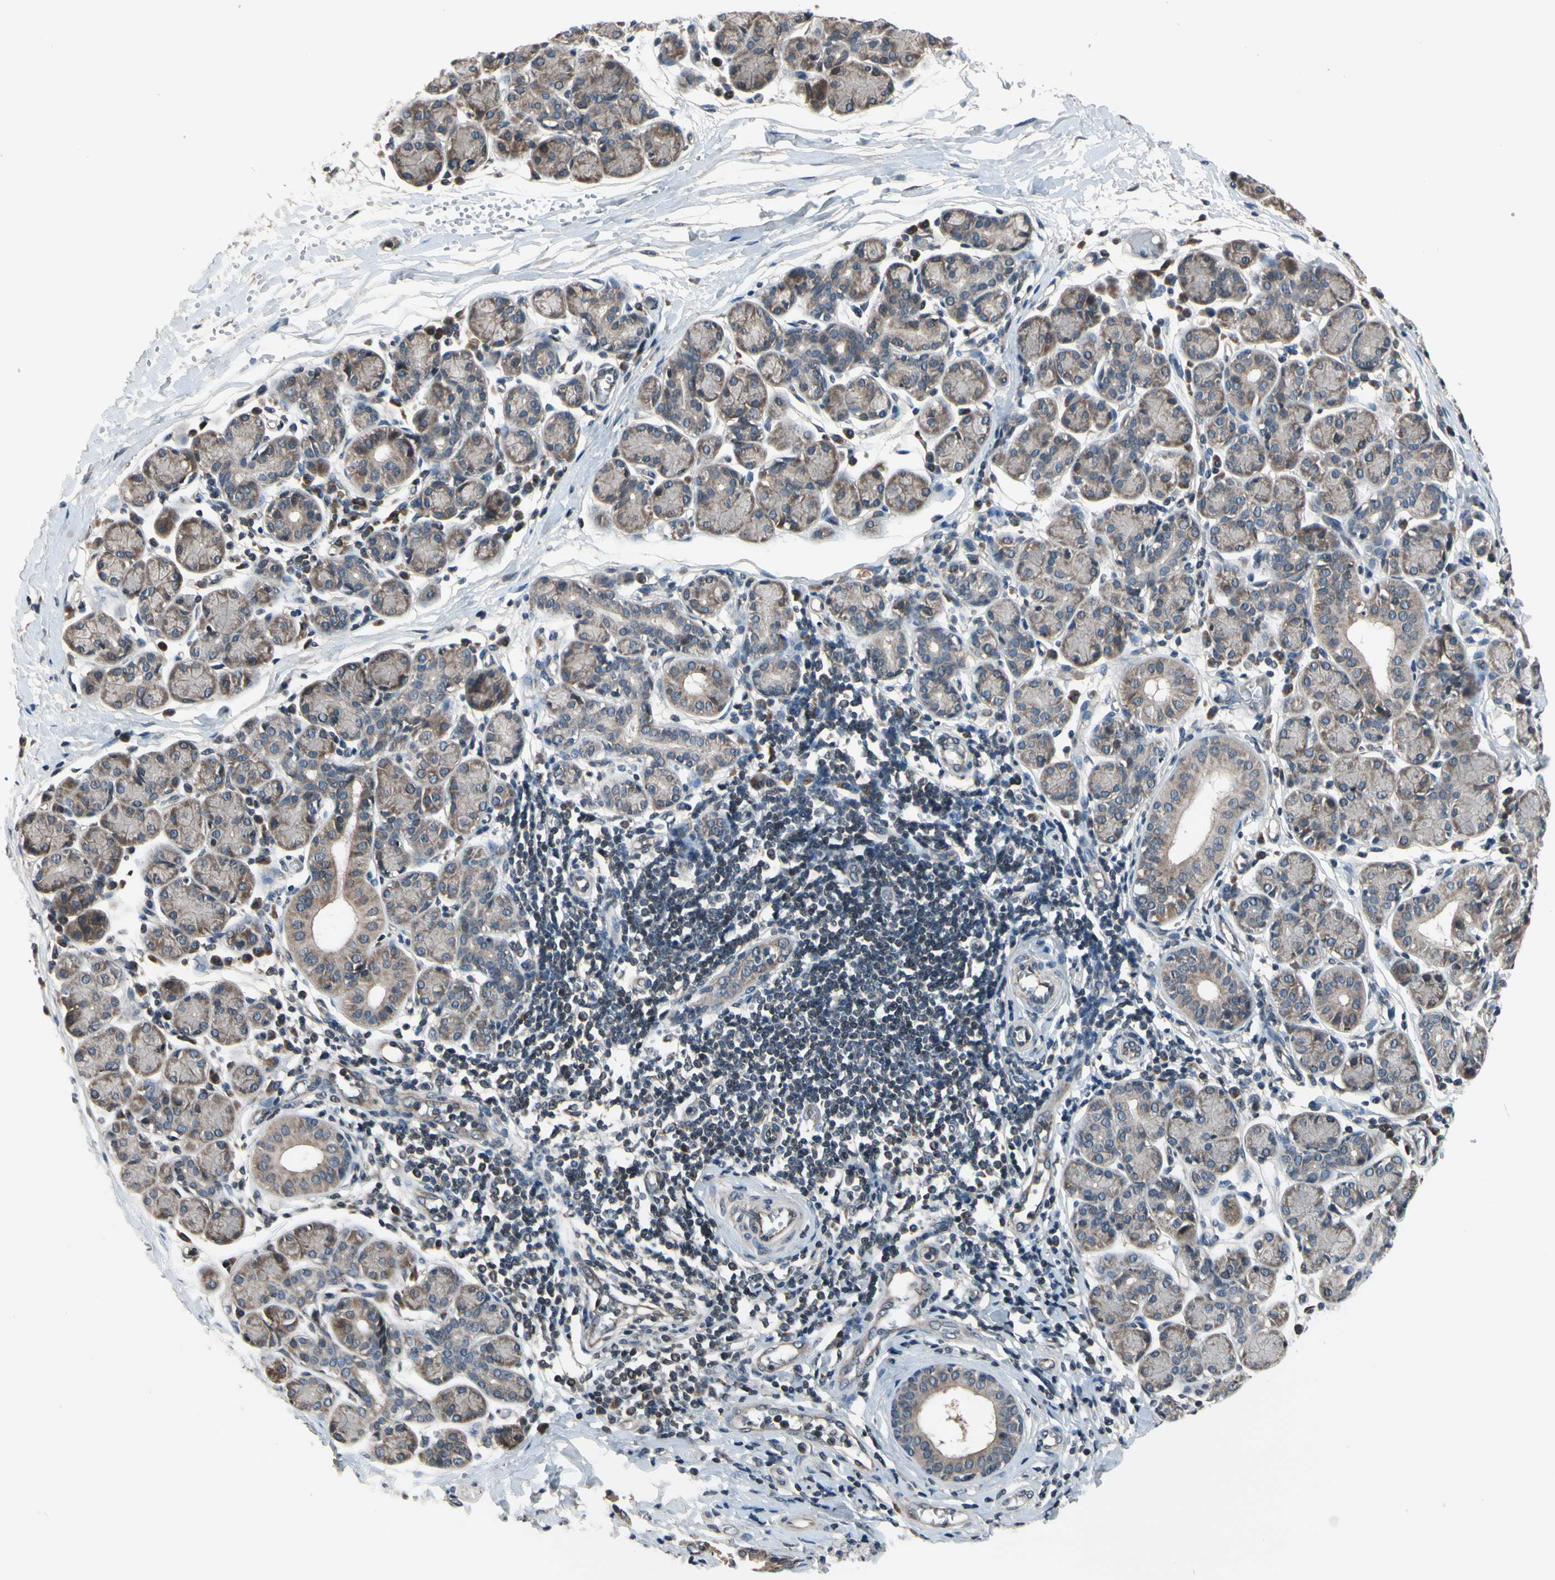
{"staining": {"intensity": "weak", "quantity": ">75%", "location": "cytoplasmic/membranous"}, "tissue": "salivary gland", "cell_type": "Glandular cells", "image_type": "normal", "snomed": [{"axis": "morphology", "description": "Normal tissue, NOS"}, {"axis": "morphology", "description": "Inflammation, NOS"}, {"axis": "topography", "description": "Lymph node"}, {"axis": "topography", "description": "Salivary gland"}], "caption": "Immunohistochemical staining of unremarkable salivary gland displays weak cytoplasmic/membranous protein staining in approximately >75% of glandular cells.", "gene": "MBTPS2", "patient": {"sex": "male", "age": 3}}